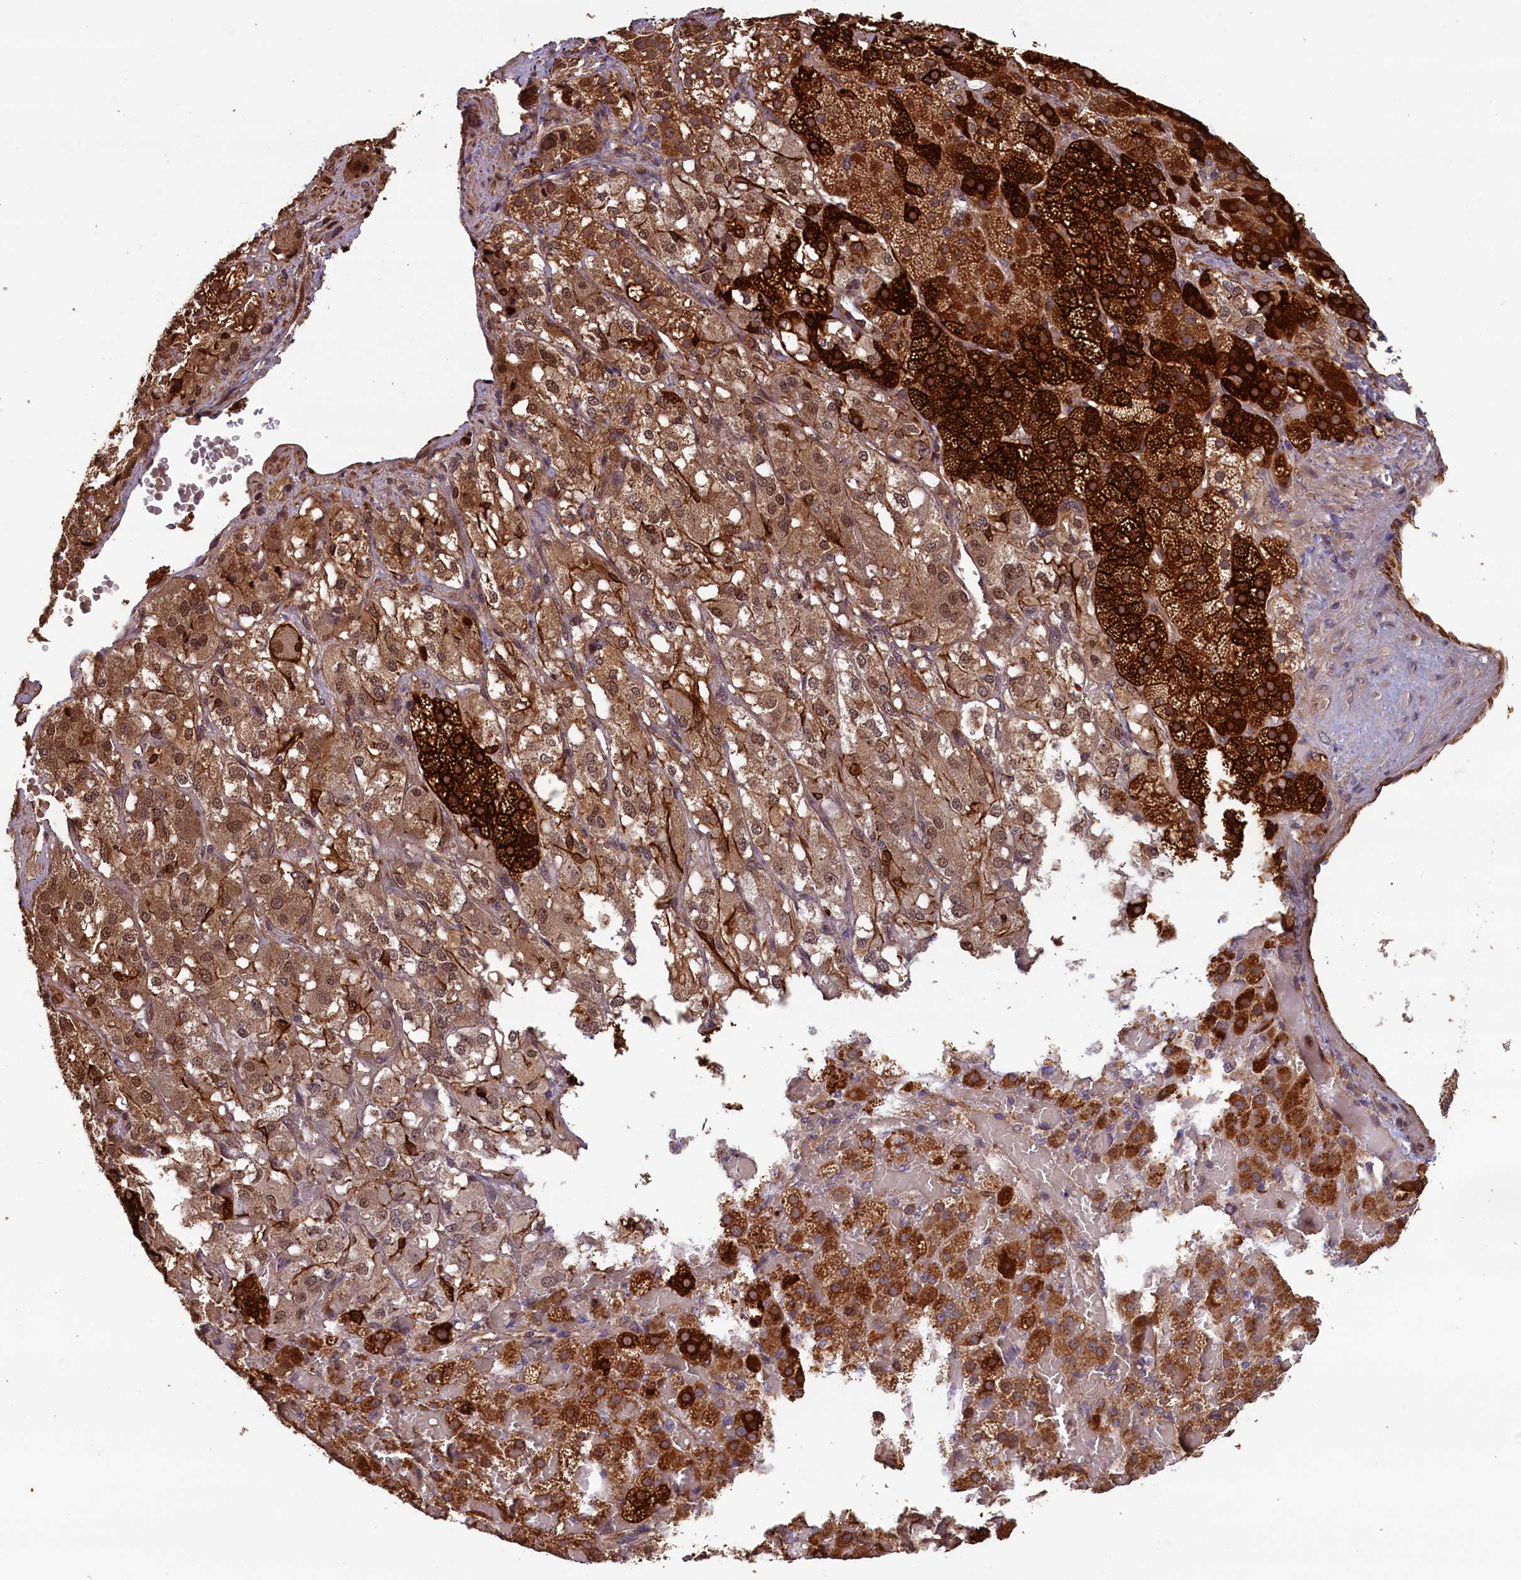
{"staining": {"intensity": "strong", "quantity": ">75%", "location": "cytoplasmic/membranous"}, "tissue": "adrenal gland", "cell_type": "Glandular cells", "image_type": "normal", "snomed": [{"axis": "morphology", "description": "Normal tissue, NOS"}, {"axis": "topography", "description": "Adrenal gland"}], "caption": "Immunohistochemical staining of unremarkable adrenal gland shows high levels of strong cytoplasmic/membranous positivity in approximately >75% of glandular cells.", "gene": "ACSBG1", "patient": {"sex": "female", "age": 59}}